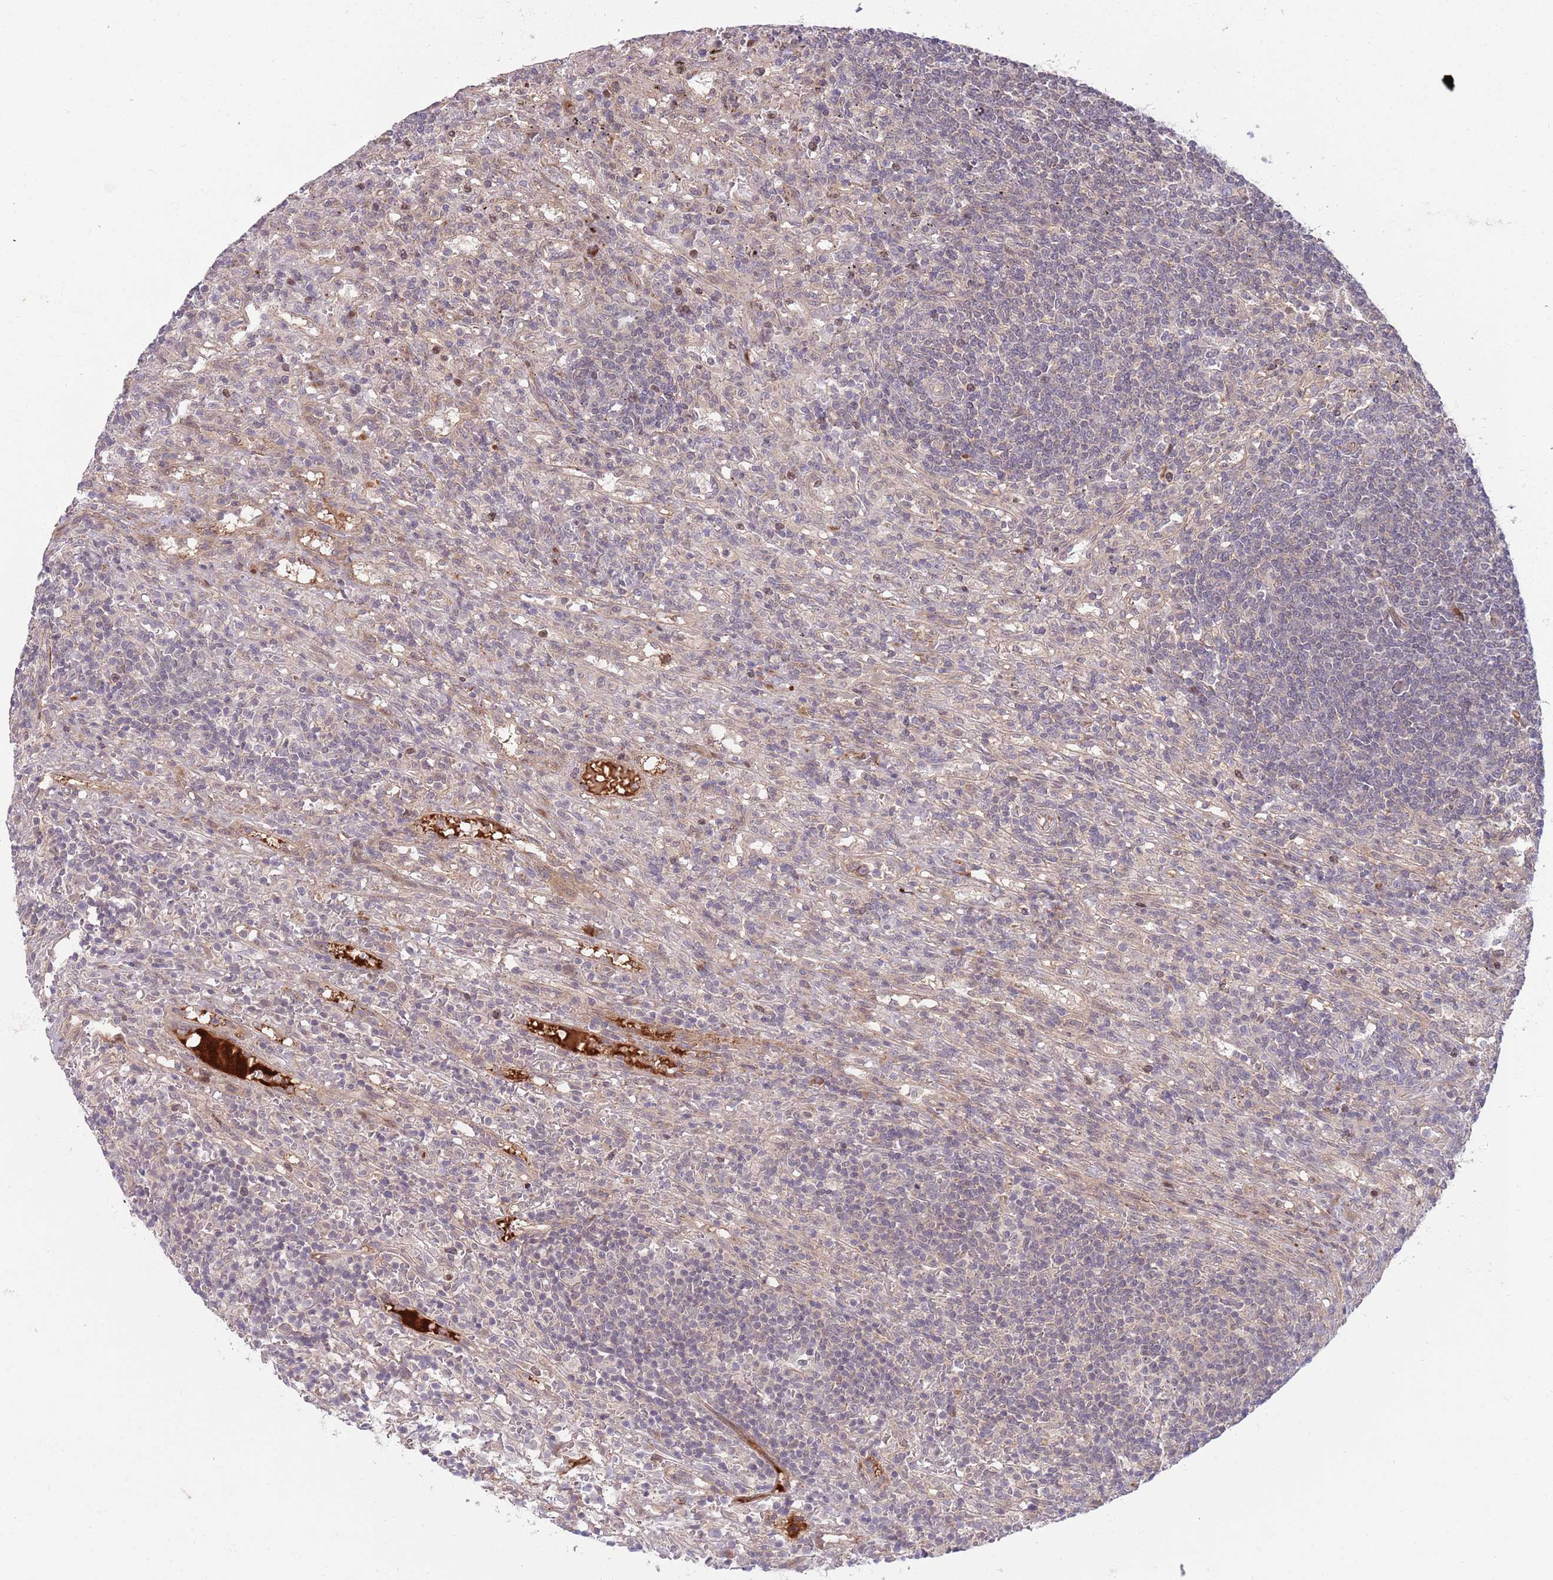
{"staining": {"intensity": "negative", "quantity": "none", "location": "none"}, "tissue": "lymphoma", "cell_type": "Tumor cells", "image_type": "cancer", "snomed": [{"axis": "morphology", "description": "Malignant lymphoma, non-Hodgkin's type, Low grade"}, {"axis": "topography", "description": "Spleen"}], "caption": "Low-grade malignant lymphoma, non-Hodgkin's type was stained to show a protein in brown. There is no significant staining in tumor cells. (IHC, brightfield microscopy, high magnification).", "gene": "NT5DC4", "patient": {"sex": "male", "age": 76}}